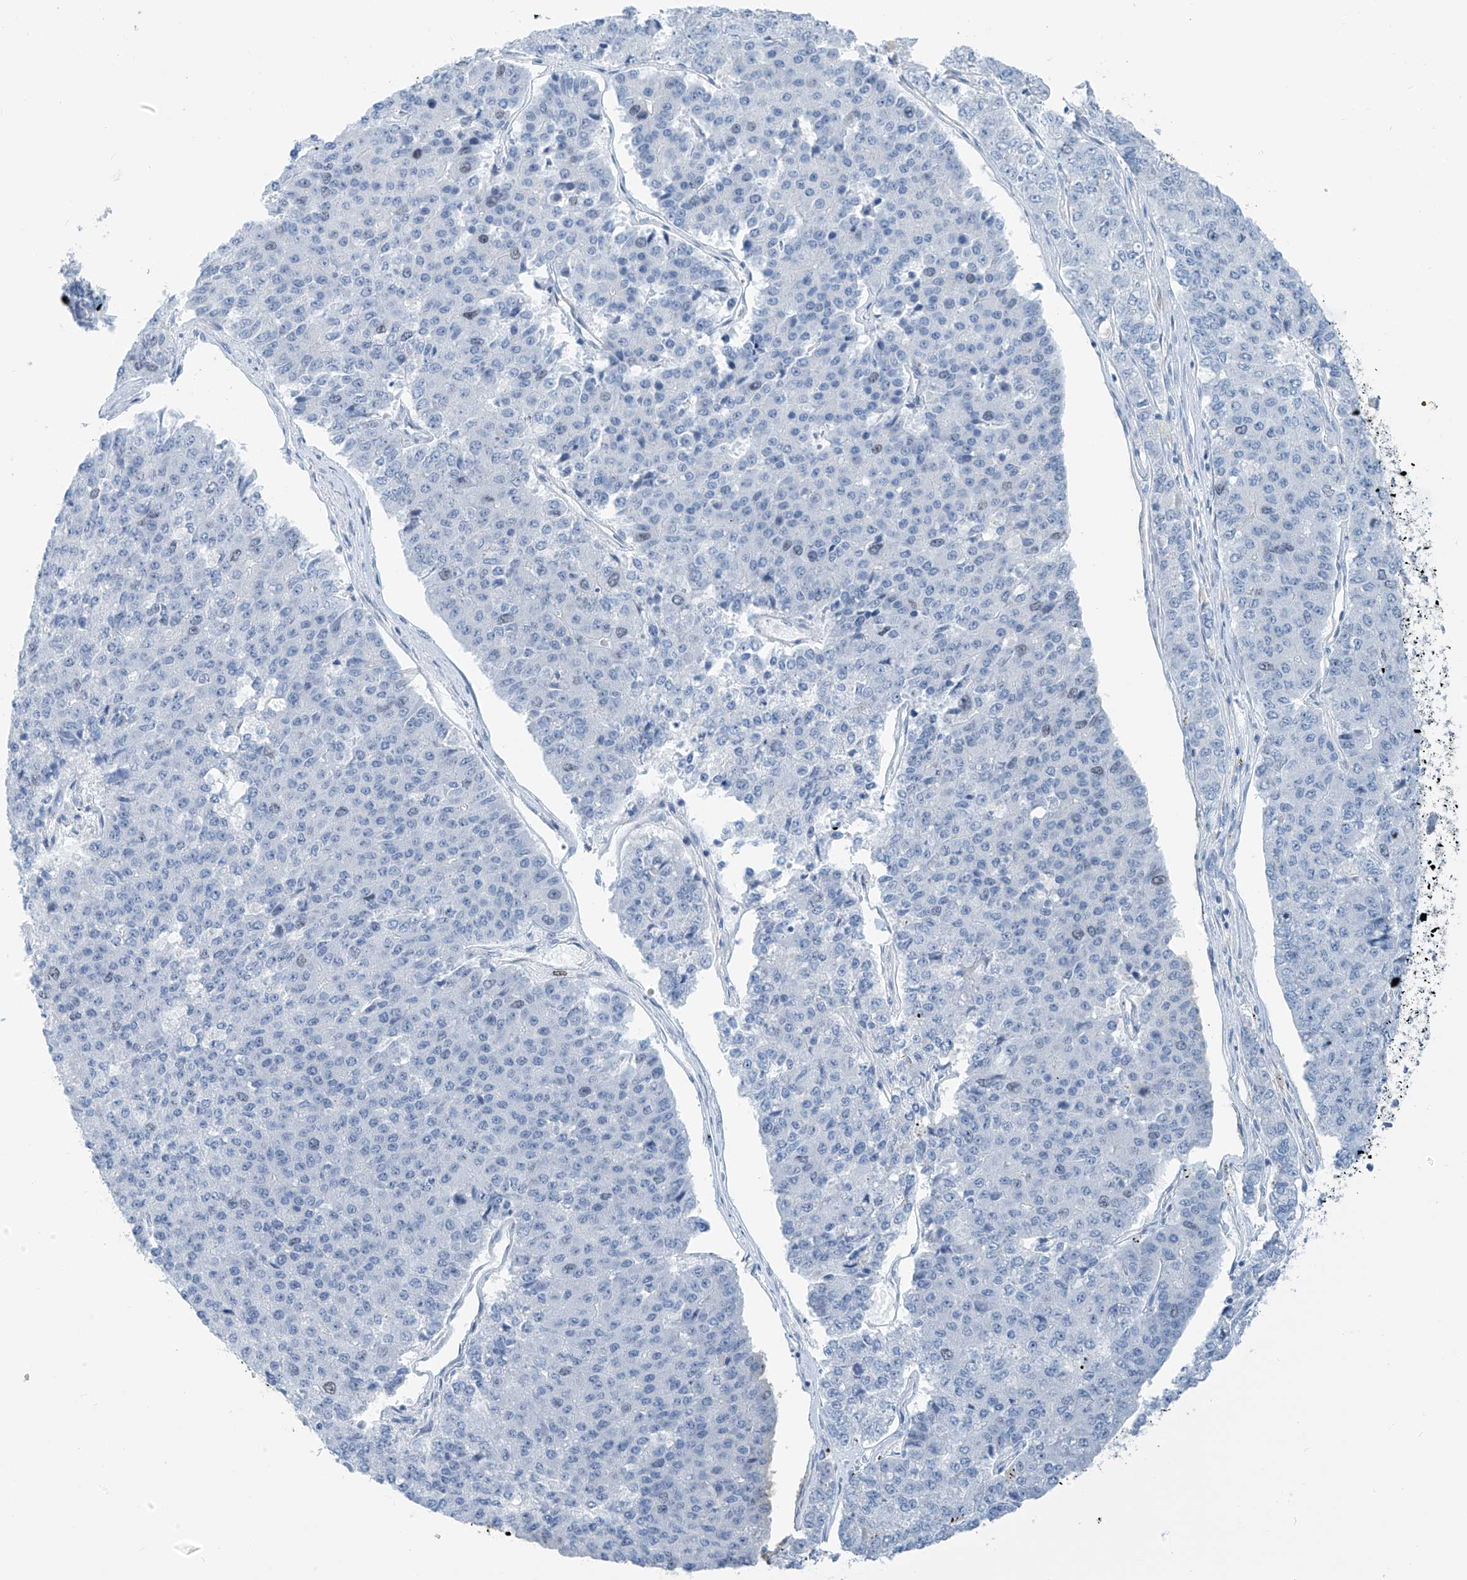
{"staining": {"intensity": "negative", "quantity": "none", "location": "none"}, "tissue": "pancreatic cancer", "cell_type": "Tumor cells", "image_type": "cancer", "snomed": [{"axis": "morphology", "description": "Adenocarcinoma, NOS"}, {"axis": "topography", "description": "Pancreas"}], "caption": "Pancreatic cancer (adenocarcinoma) stained for a protein using immunohistochemistry (IHC) demonstrates no positivity tumor cells.", "gene": "SGO2", "patient": {"sex": "male", "age": 50}}